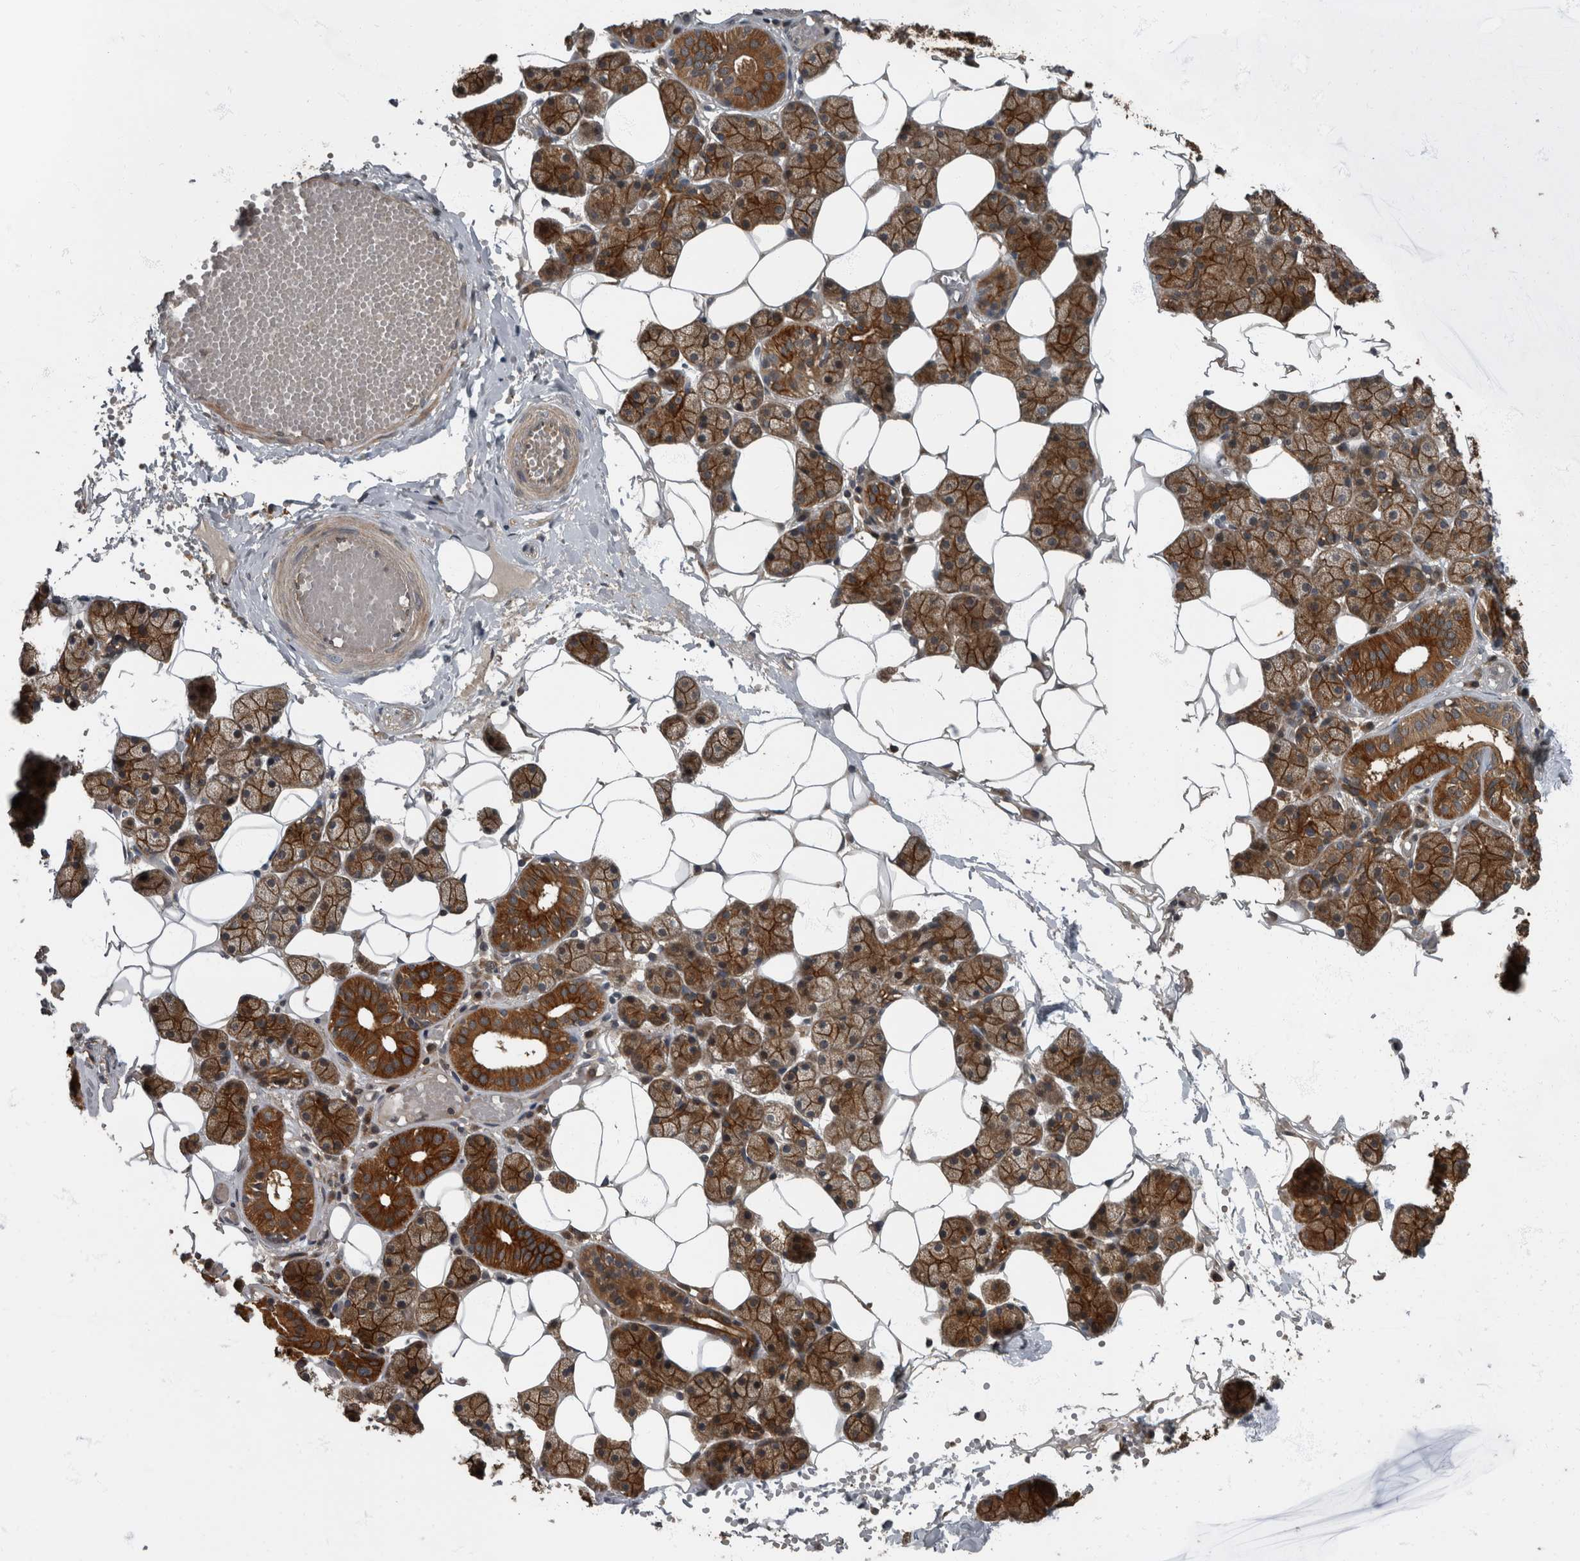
{"staining": {"intensity": "strong", "quantity": ">75%", "location": "cytoplasmic/membranous"}, "tissue": "salivary gland", "cell_type": "Glandular cells", "image_type": "normal", "snomed": [{"axis": "morphology", "description": "Normal tissue, NOS"}, {"axis": "topography", "description": "Salivary gland"}], "caption": "DAB (3,3'-diaminobenzidine) immunohistochemical staining of benign human salivary gland displays strong cytoplasmic/membranous protein positivity in approximately >75% of glandular cells. (DAB IHC, brown staining for protein, blue staining for nuclei).", "gene": "RABGGTB", "patient": {"sex": "female", "age": 33}}